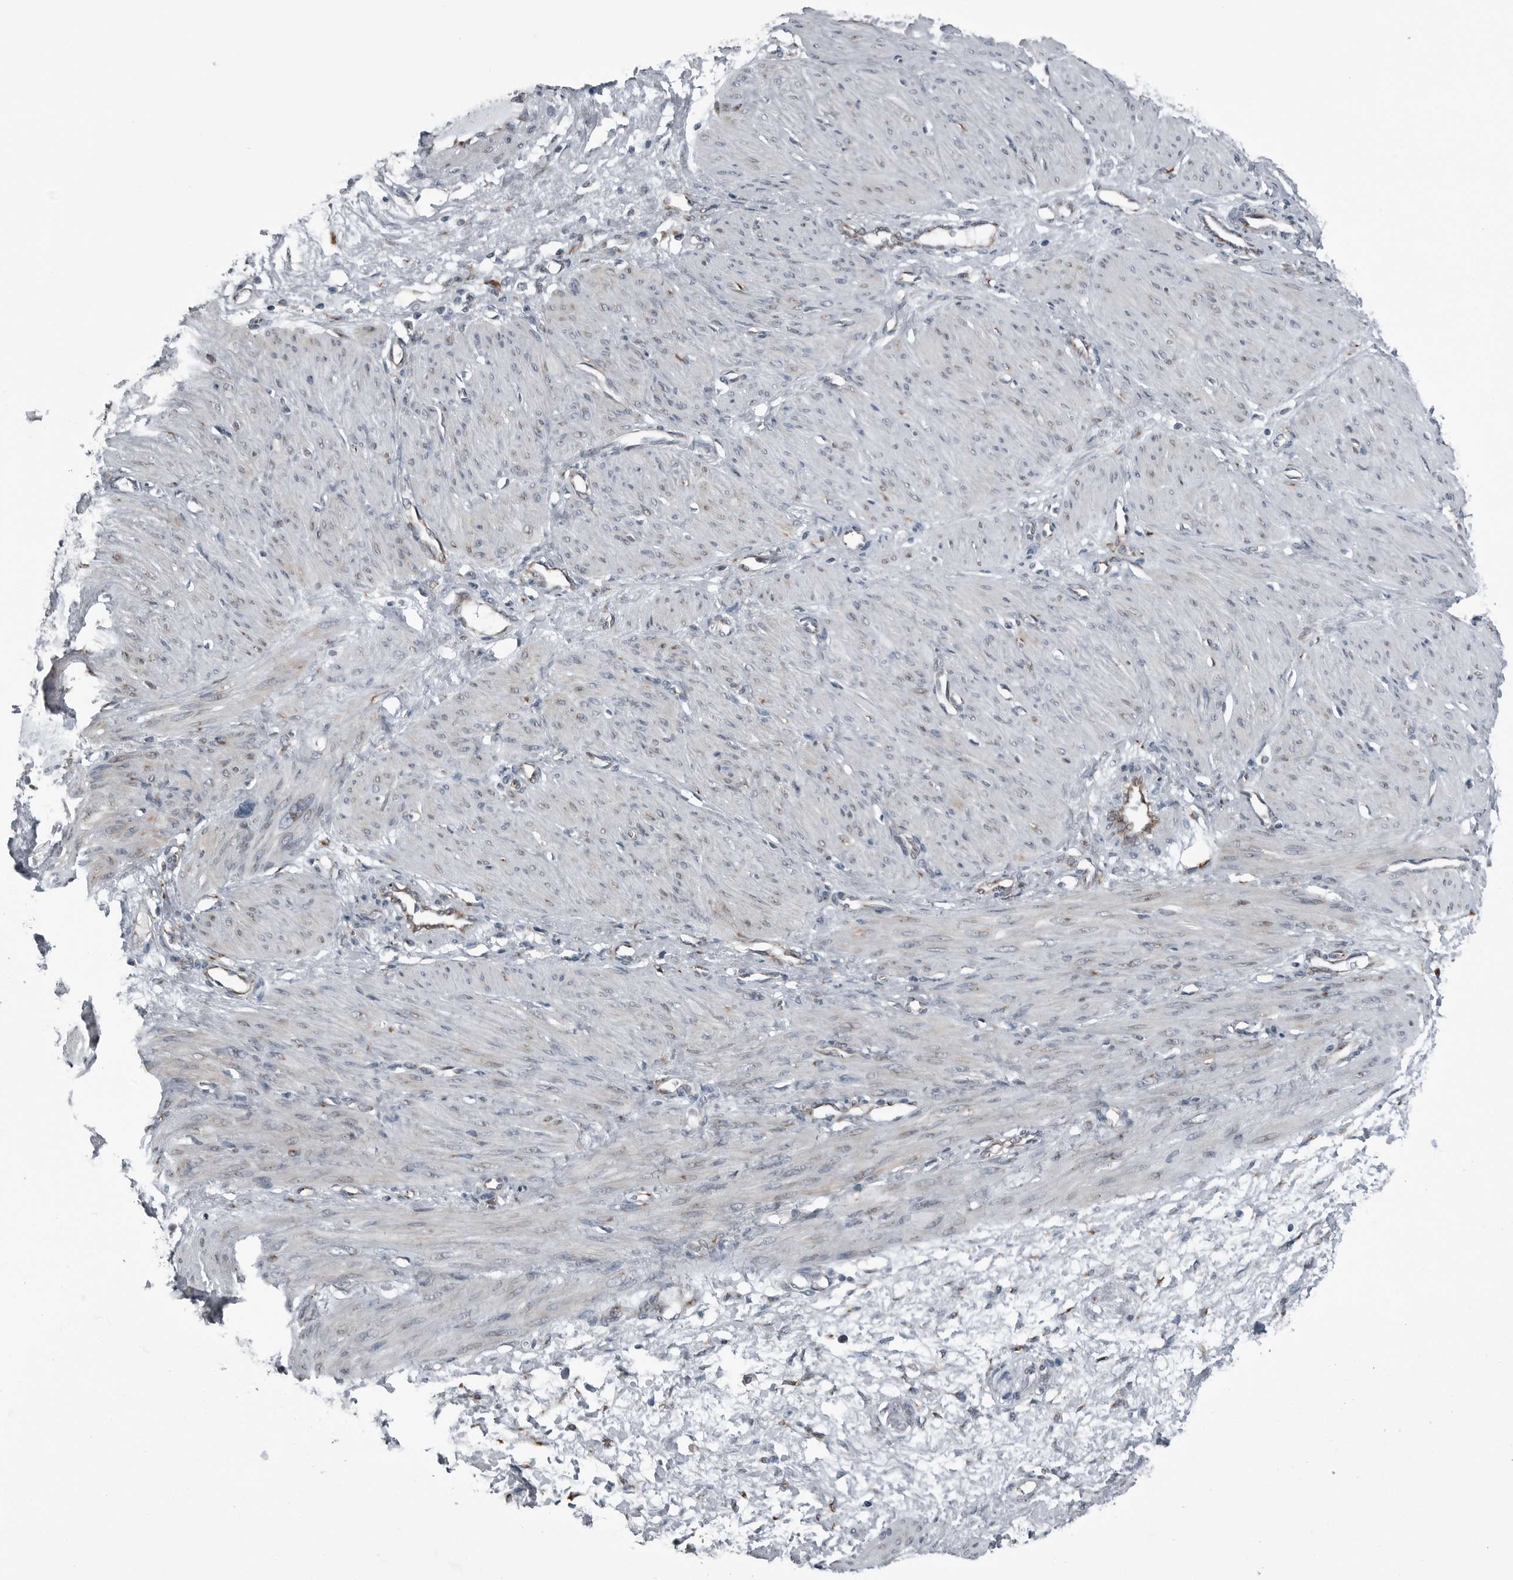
{"staining": {"intensity": "moderate", "quantity": "25%-75%", "location": "cytoplasmic/membranous"}, "tissue": "smooth muscle", "cell_type": "Smooth muscle cells", "image_type": "normal", "snomed": [{"axis": "morphology", "description": "Normal tissue, NOS"}, {"axis": "topography", "description": "Endometrium"}], "caption": "Smooth muscle stained with IHC shows moderate cytoplasmic/membranous positivity in about 25%-75% of smooth muscle cells.", "gene": "CEP85", "patient": {"sex": "female", "age": 33}}